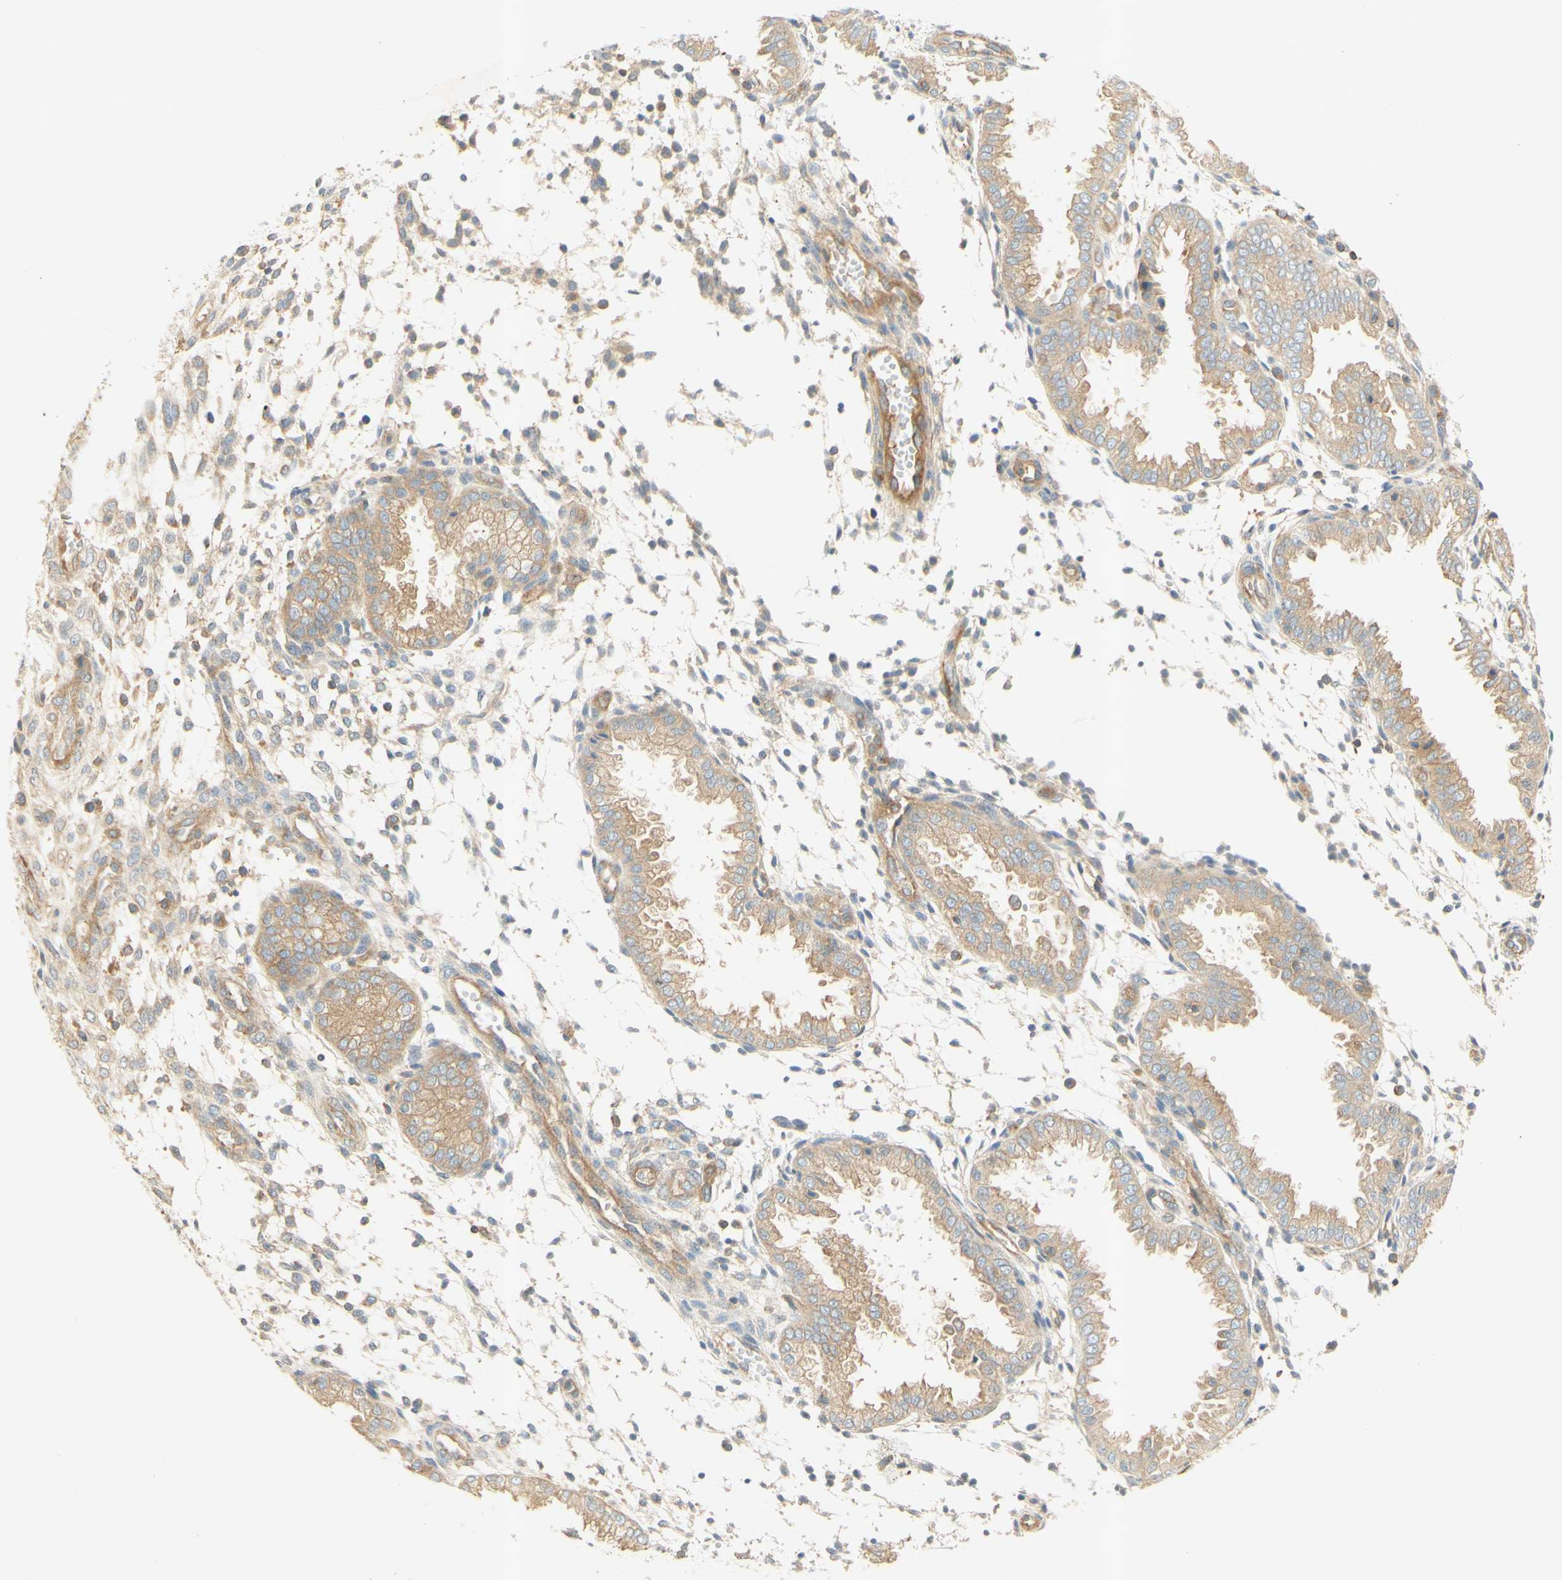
{"staining": {"intensity": "weak", "quantity": "25%-75%", "location": "cytoplasmic/membranous"}, "tissue": "endometrium", "cell_type": "Cells in endometrial stroma", "image_type": "normal", "snomed": [{"axis": "morphology", "description": "Normal tissue, NOS"}, {"axis": "topography", "description": "Endometrium"}], "caption": "A brown stain shows weak cytoplasmic/membranous positivity of a protein in cells in endometrial stroma of benign human endometrium. Ihc stains the protein of interest in brown and the nuclei are stained blue.", "gene": "IKBKG", "patient": {"sex": "female", "age": 33}}